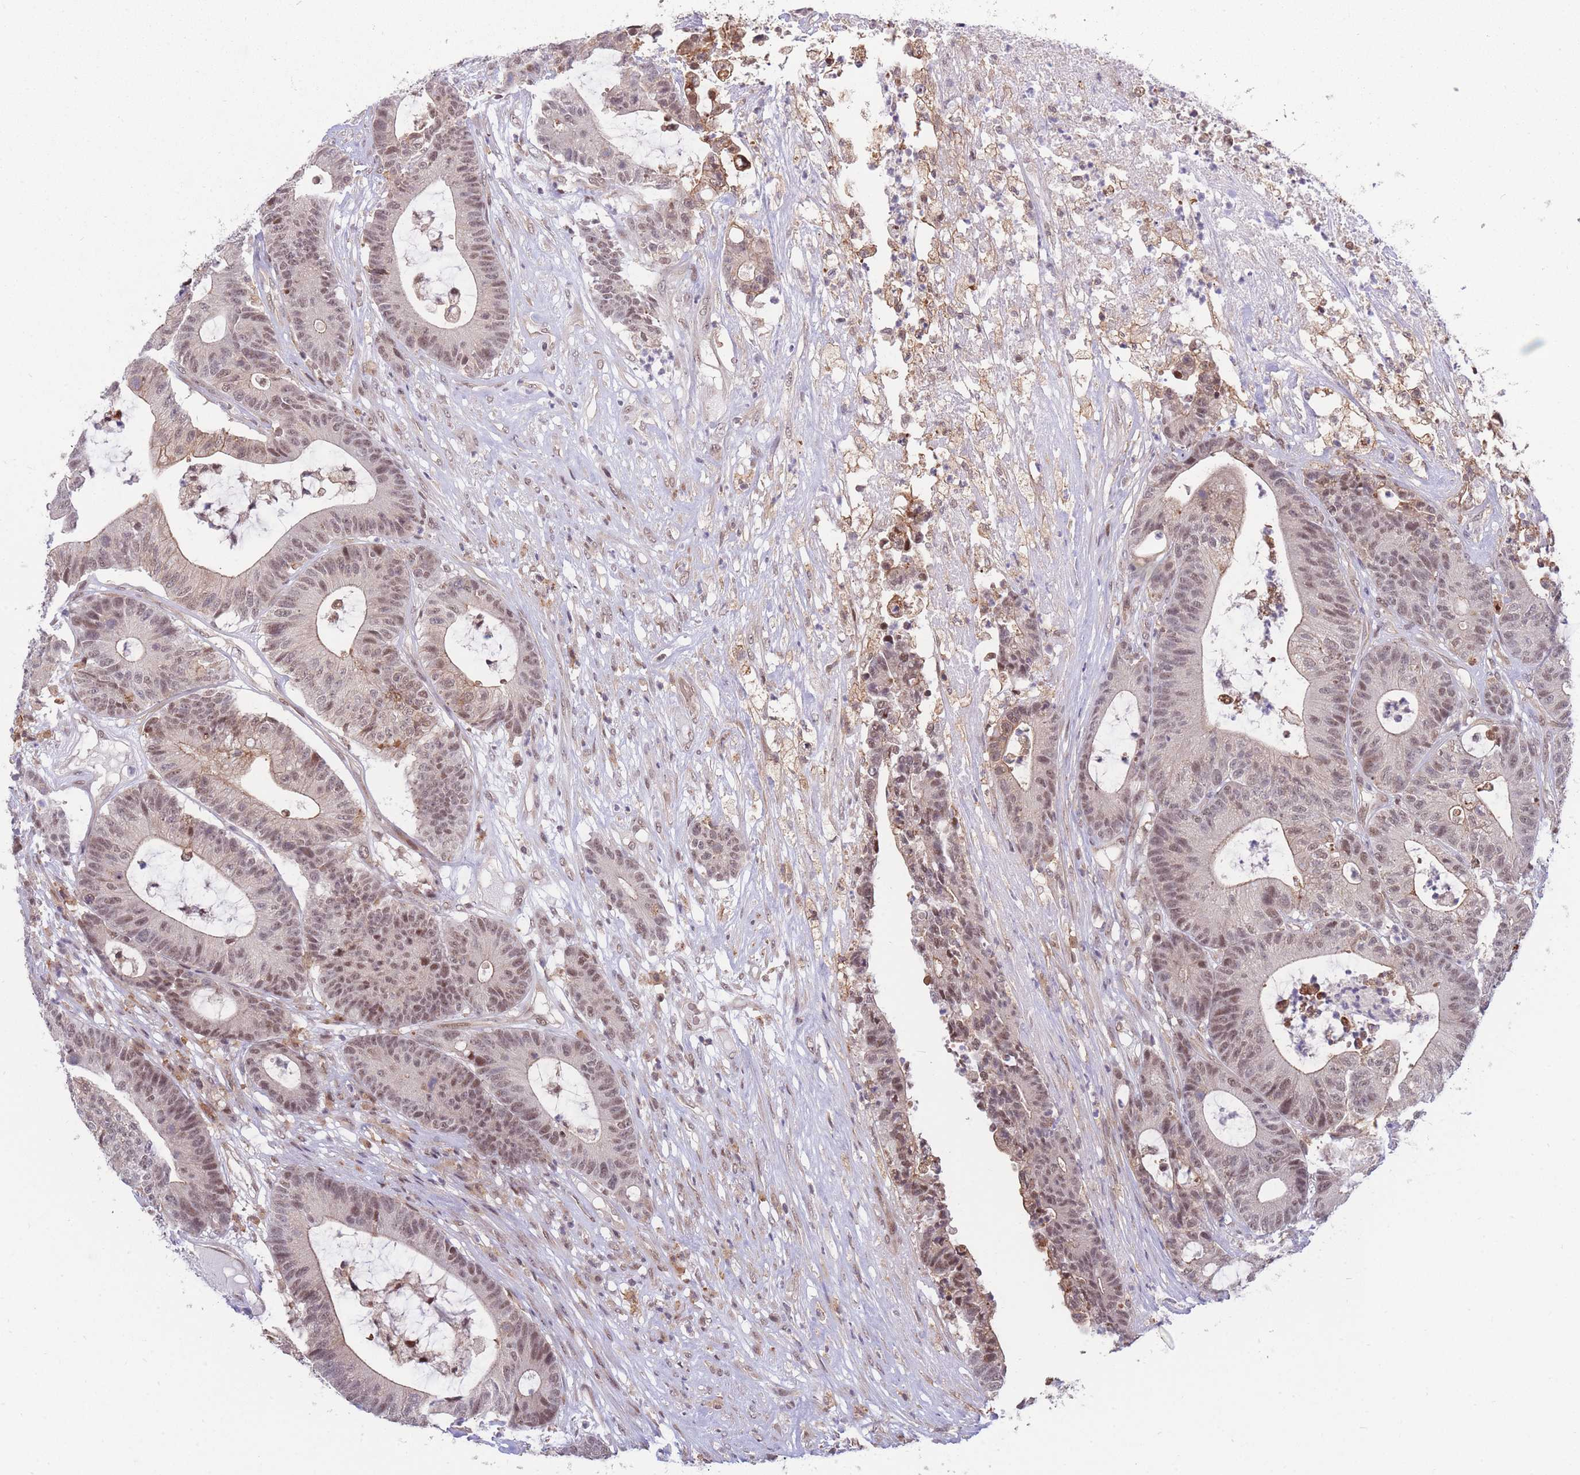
{"staining": {"intensity": "moderate", "quantity": "<25%", "location": "cytoplasmic/membranous,nuclear"}, "tissue": "colorectal cancer", "cell_type": "Tumor cells", "image_type": "cancer", "snomed": [{"axis": "morphology", "description": "Adenocarcinoma, NOS"}, {"axis": "topography", "description": "Colon"}], "caption": "Human colorectal adenocarcinoma stained with a protein marker exhibits moderate staining in tumor cells.", "gene": "BOD1L1", "patient": {"sex": "female", "age": 84}}